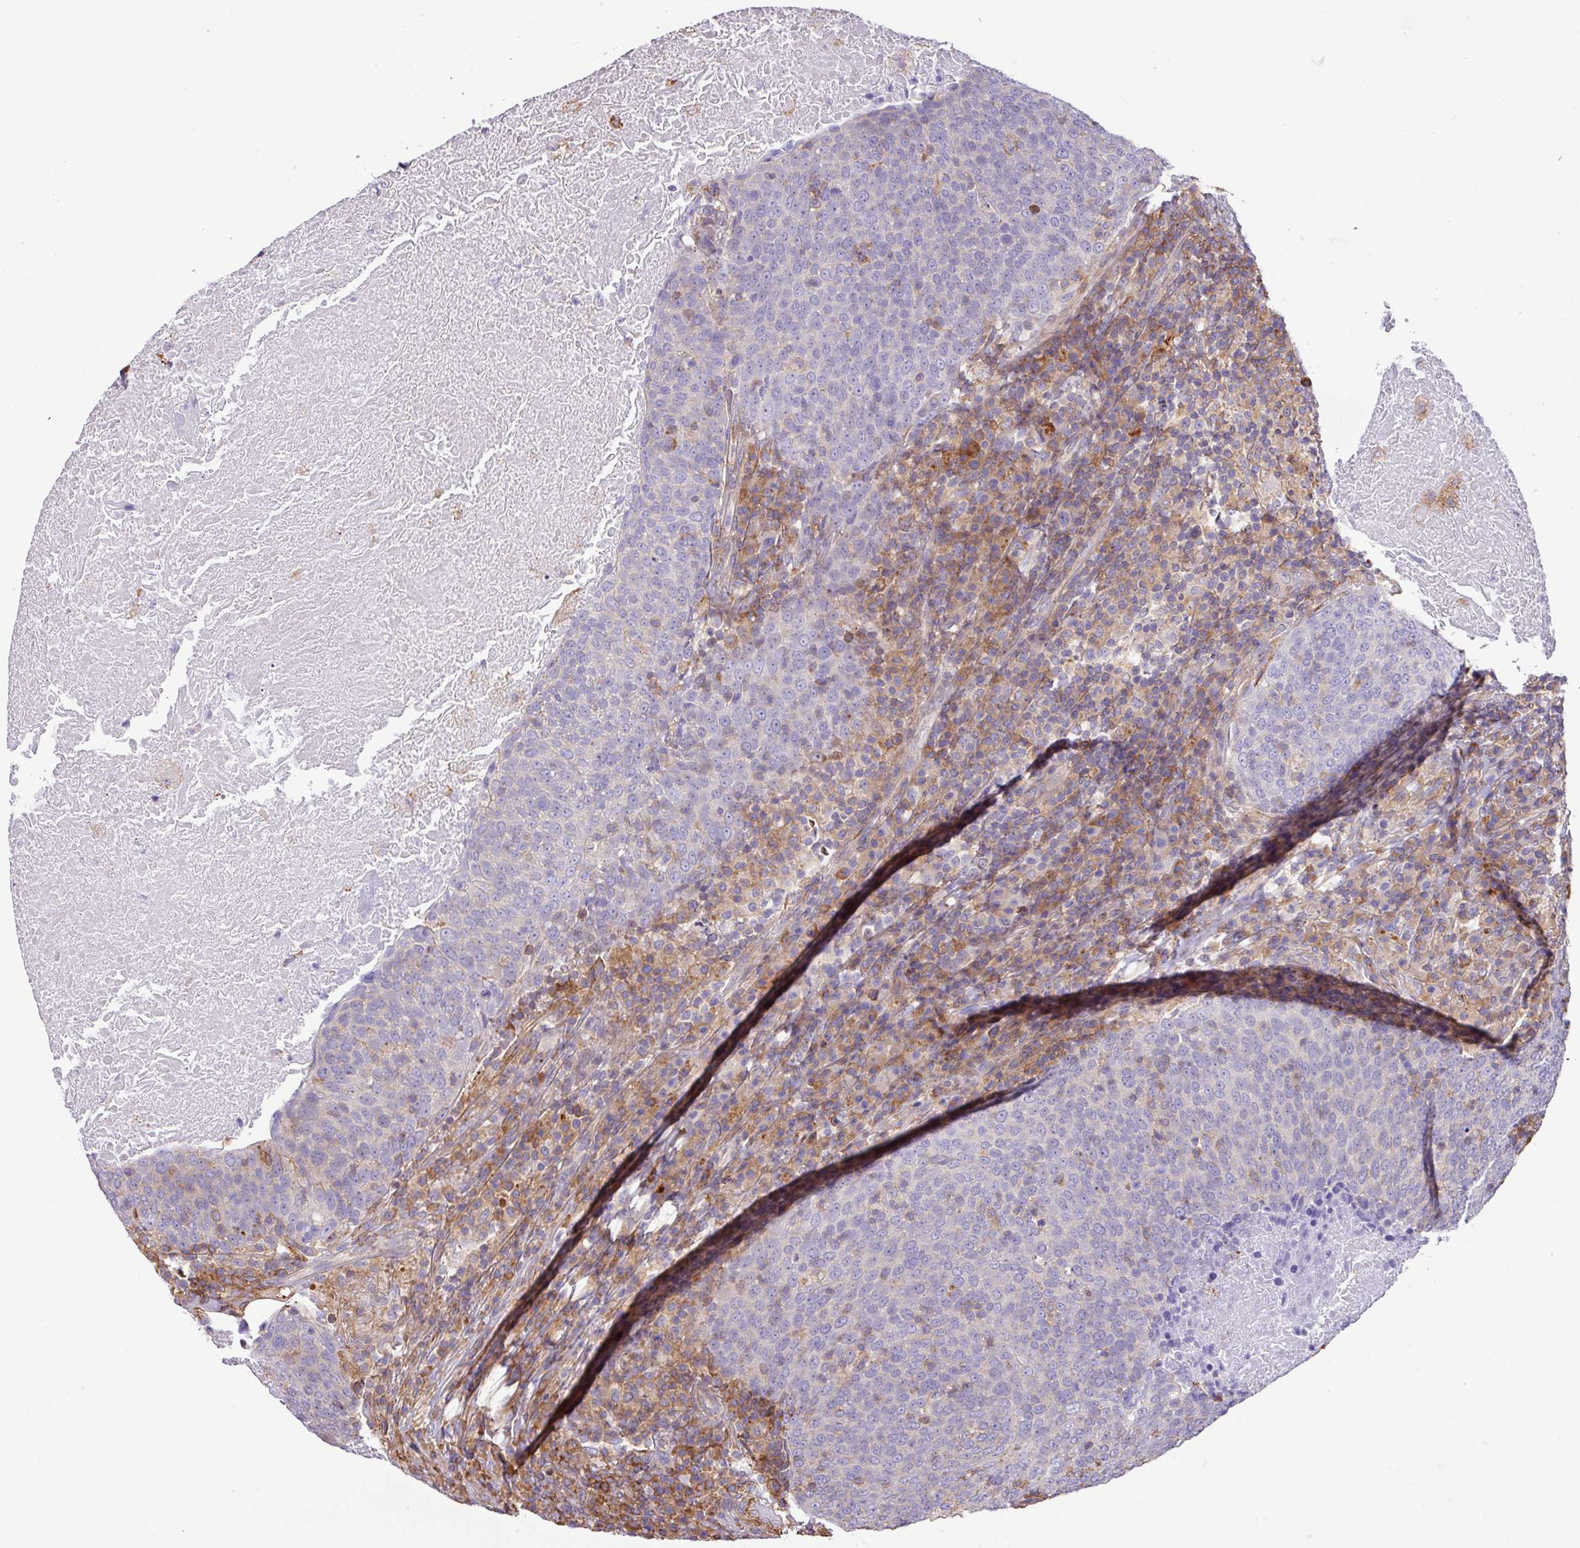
{"staining": {"intensity": "negative", "quantity": "none", "location": "none"}, "tissue": "head and neck cancer", "cell_type": "Tumor cells", "image_type": "cancer", "snomed": [{"axis": "morphology", "description": "Squamous cell carcinoma, NOS"}, {"axis": "morphology", "description": "Squamous cell carcinoma, metastatic, NOS"}, {"axis": "topography", "description": "Lymph node"}, {"axis": "topography", "description": "Head-Neck"}], "caption": "IHC of human head and neck cancer (squamous cell carcinoma) shows no staining in tumor cells.", "gene": "LRRC41", "patient": {"sex": "male", "age": 62}}